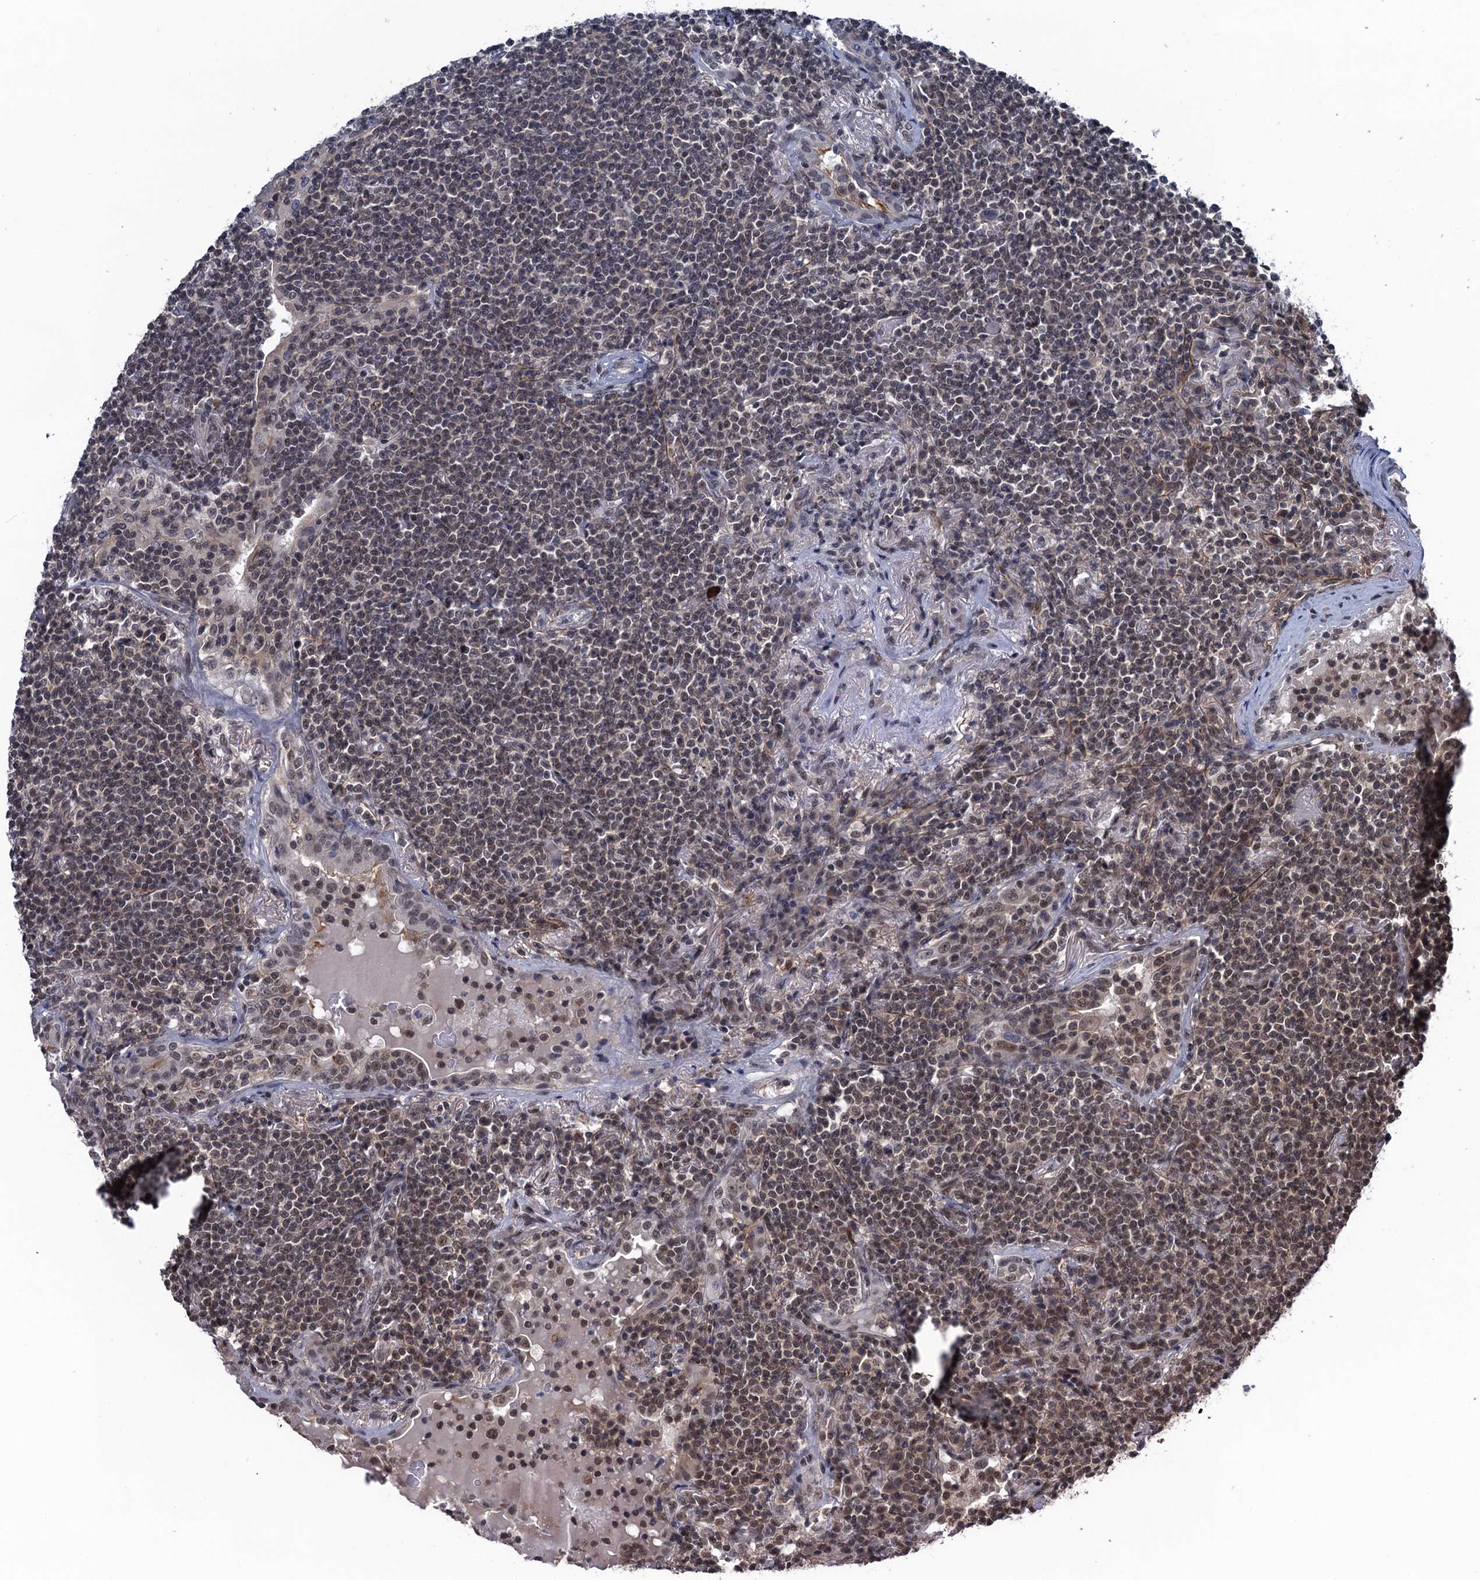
{"staining": {"intensity": "moderate", "quantity": ">75%", "location": "nuclear"}, "tissue": "lymphoma", "cell_type": "Tumor cells", "image_type": "cancer", "snomed": [{"axis": "morphology", "description": "Malignant lymphoma, non-Hodgkin's type, Low grade"}, {"axis": "topography", "description": "Lung"}], "caption": "High-magnification brightfield microscopy of lymphoma stained with DAB (3,3'-diaminobenzidine) (brown) and counterstained with hematoxylin (blue). tumor cells exhibit moderate nuclear expression is appreciated in approximately>75% of cells.", "gene": "SAE1", "patient": {"sex": "female", "age": 71}}